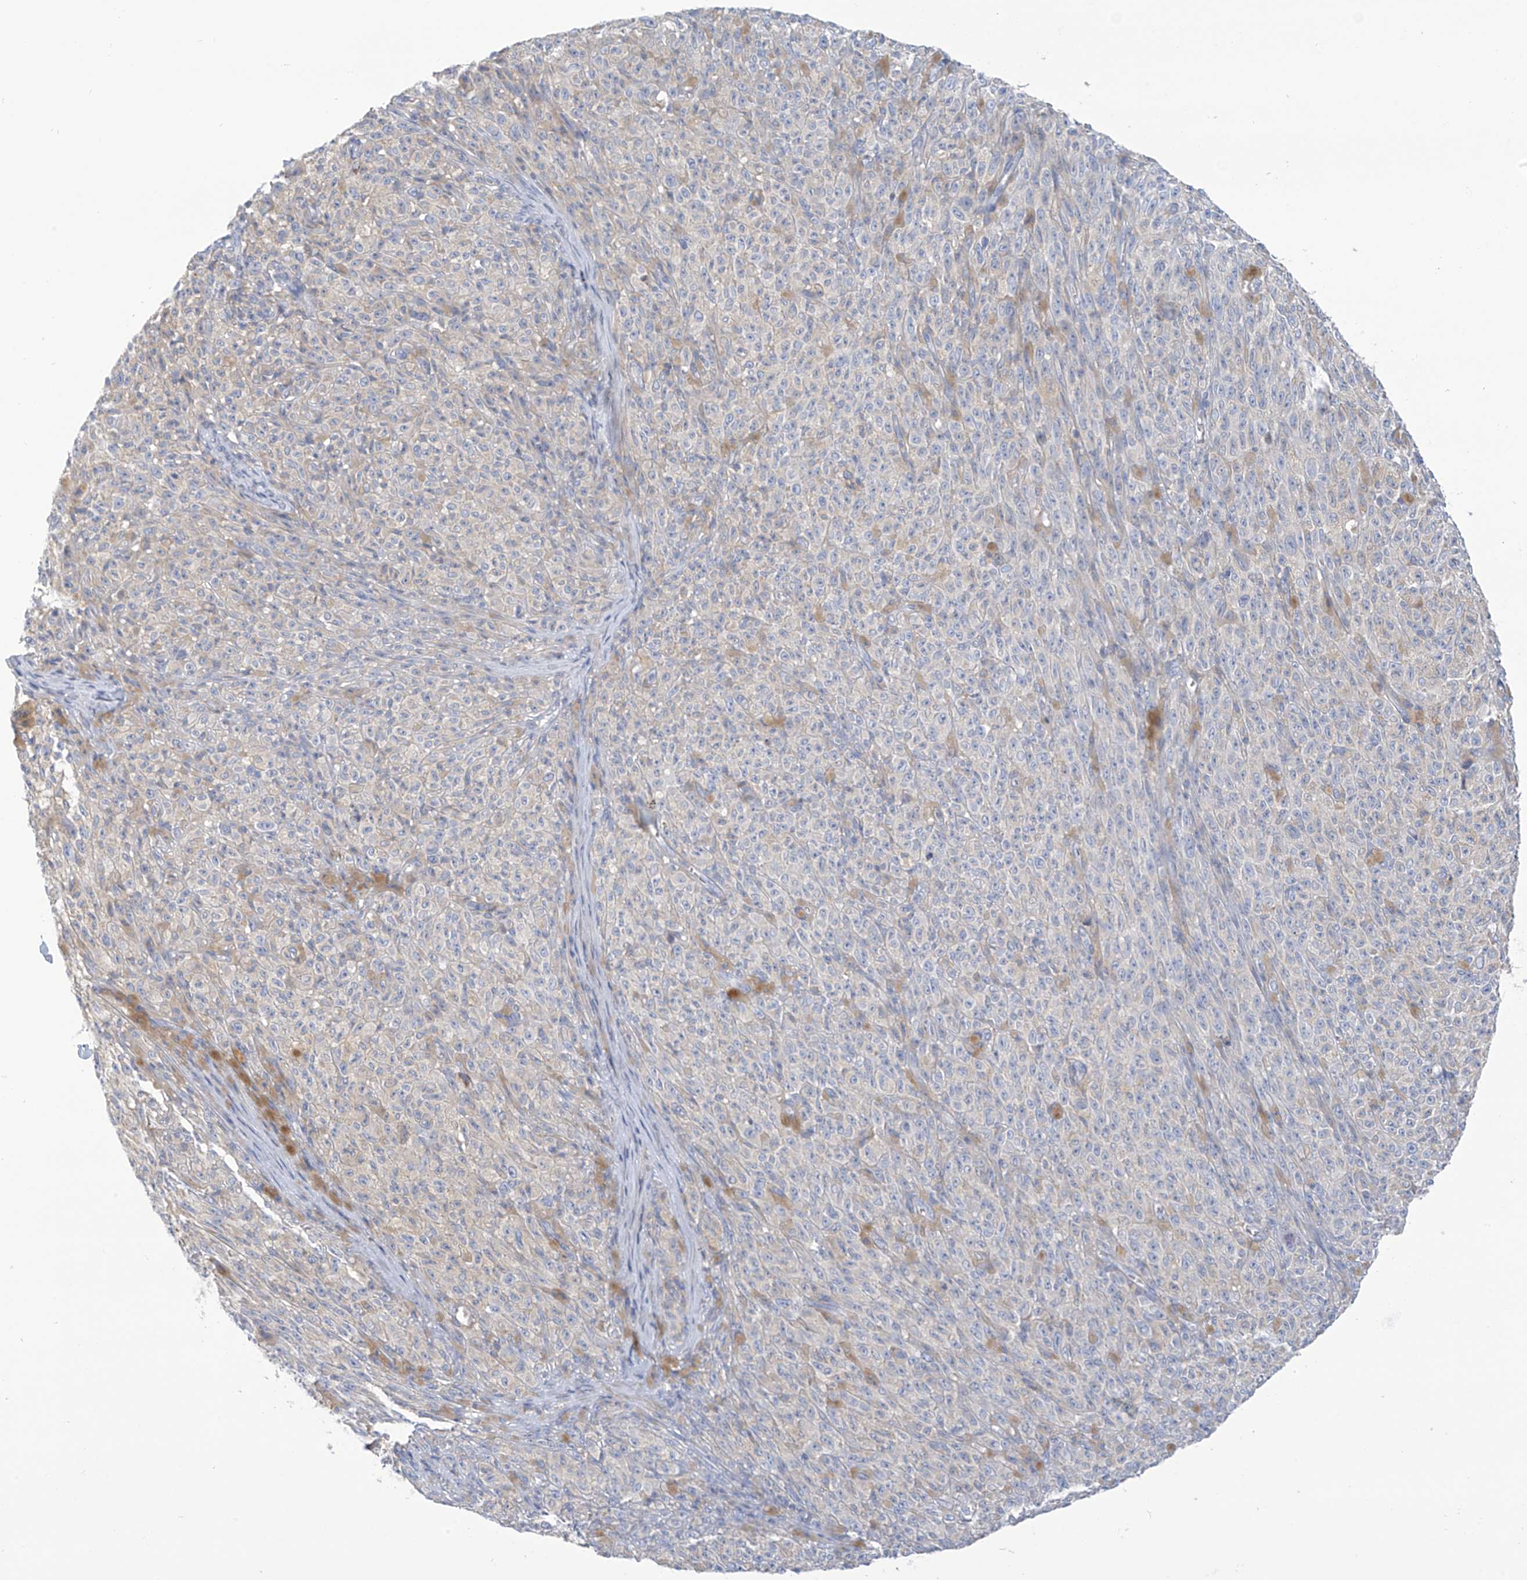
{"staining": {"intensity": "negative", "quantity": "none", "location": "none"}, "tissue": "melanoma", "cell_type": "Tumor cells", "image_type": "cancer", "snomed": [{"axis": "morphology", "description": "Malignant melanoma, NOS"}, {"axis": "topography", "description": "Skin"}], "caption": "Tumor cells are negative for brown protein staining in melanoma.", "gene": "SLC6A12", "patient": {"sex": "female", "age": 82}}